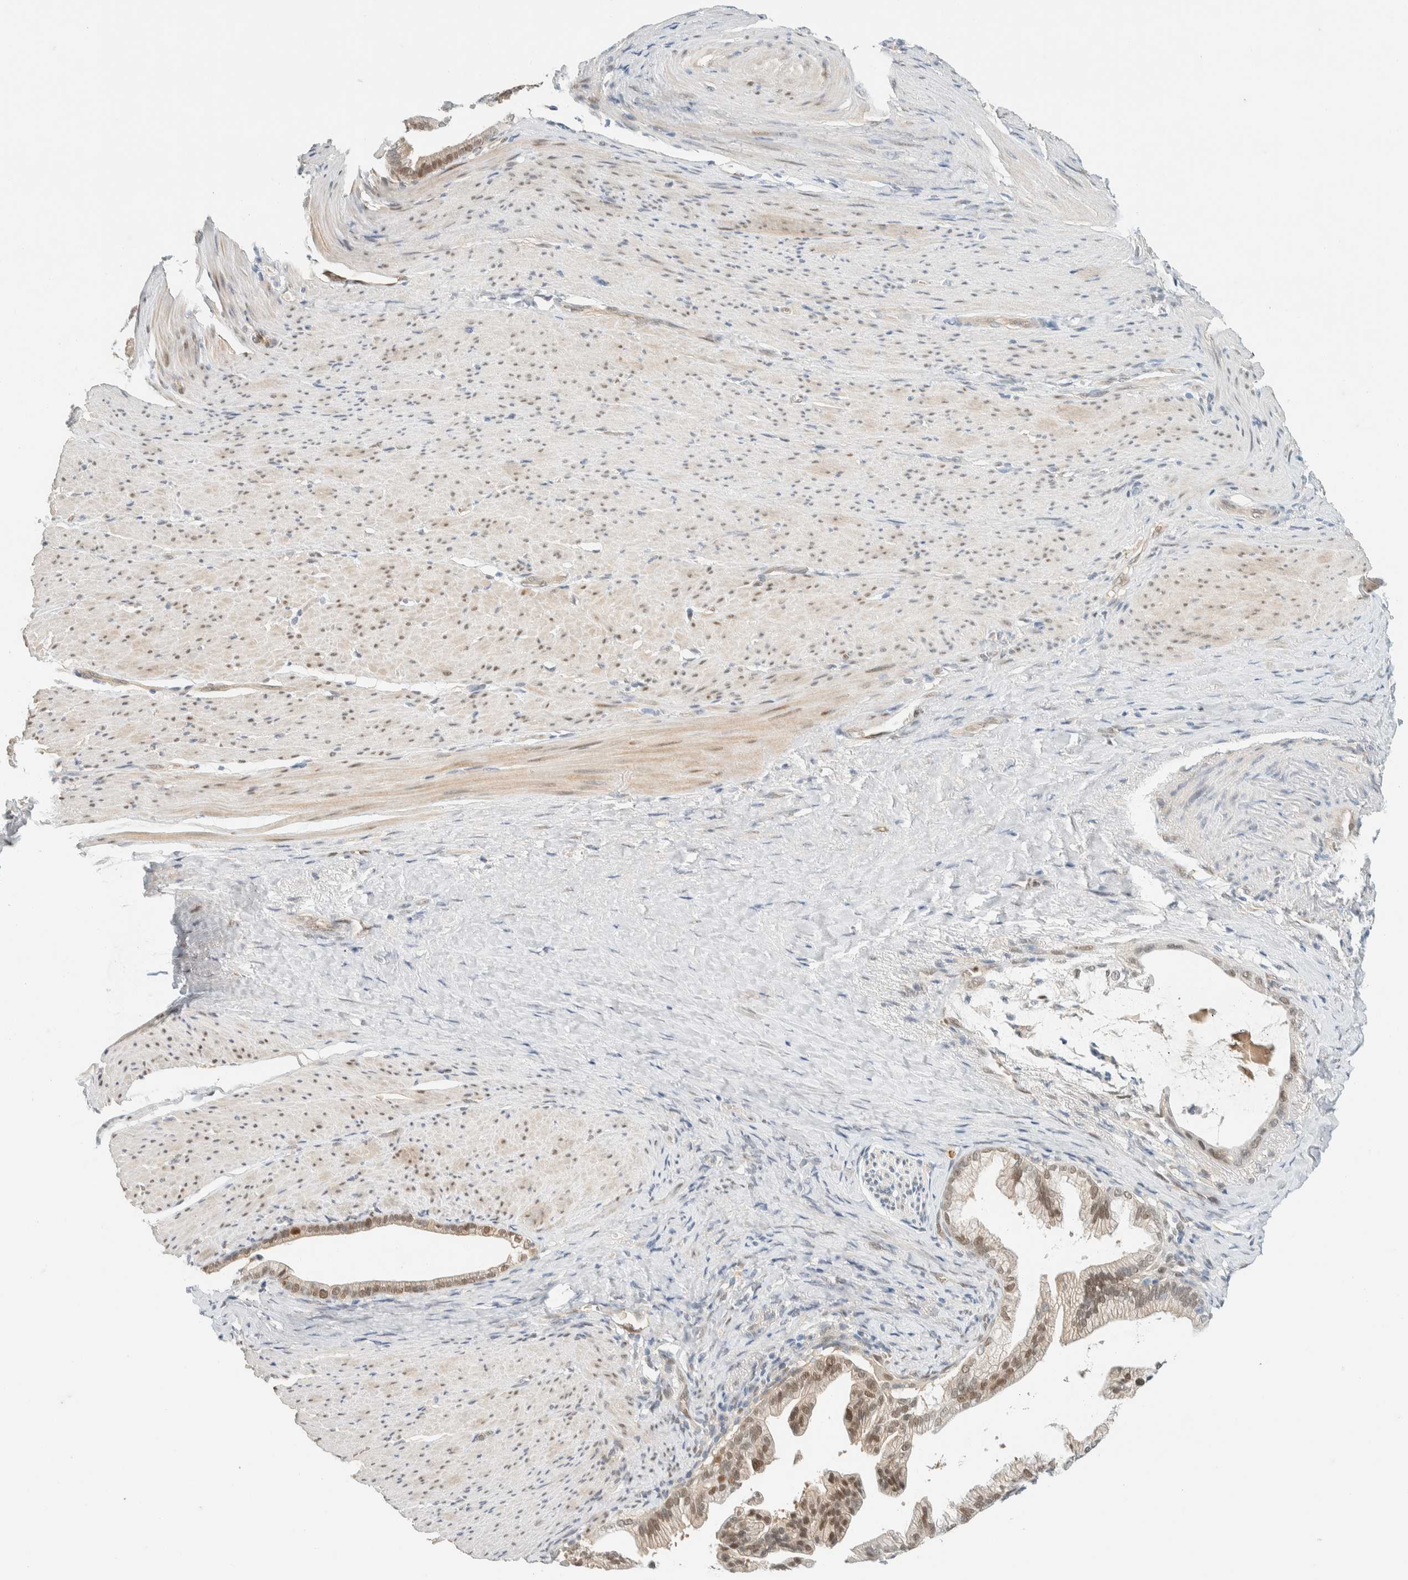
{"staining": {"intensity": "weak", "quantity": ">75%", "location": "cytoplasmic/membranous,nuclear"}, "tissue": "pancreatic cancer", "cell_type": "Tumor cells", "image_type": "cancer", "snomed": [{"axis": "morphology", "description": "Adenocarcinoma, NOS"}, {"axis": "topography", "description": "Pancreas"}], "caption": "Pancreatic cancer (adenocarcinoma) stained for a protein (brown) exhibits weak cytoplasmic/membranous and nuclear positive expression in about >75% of tumor cells.", "gene": "TSTD2", "patient": {"sex": "male", "age": 69}}